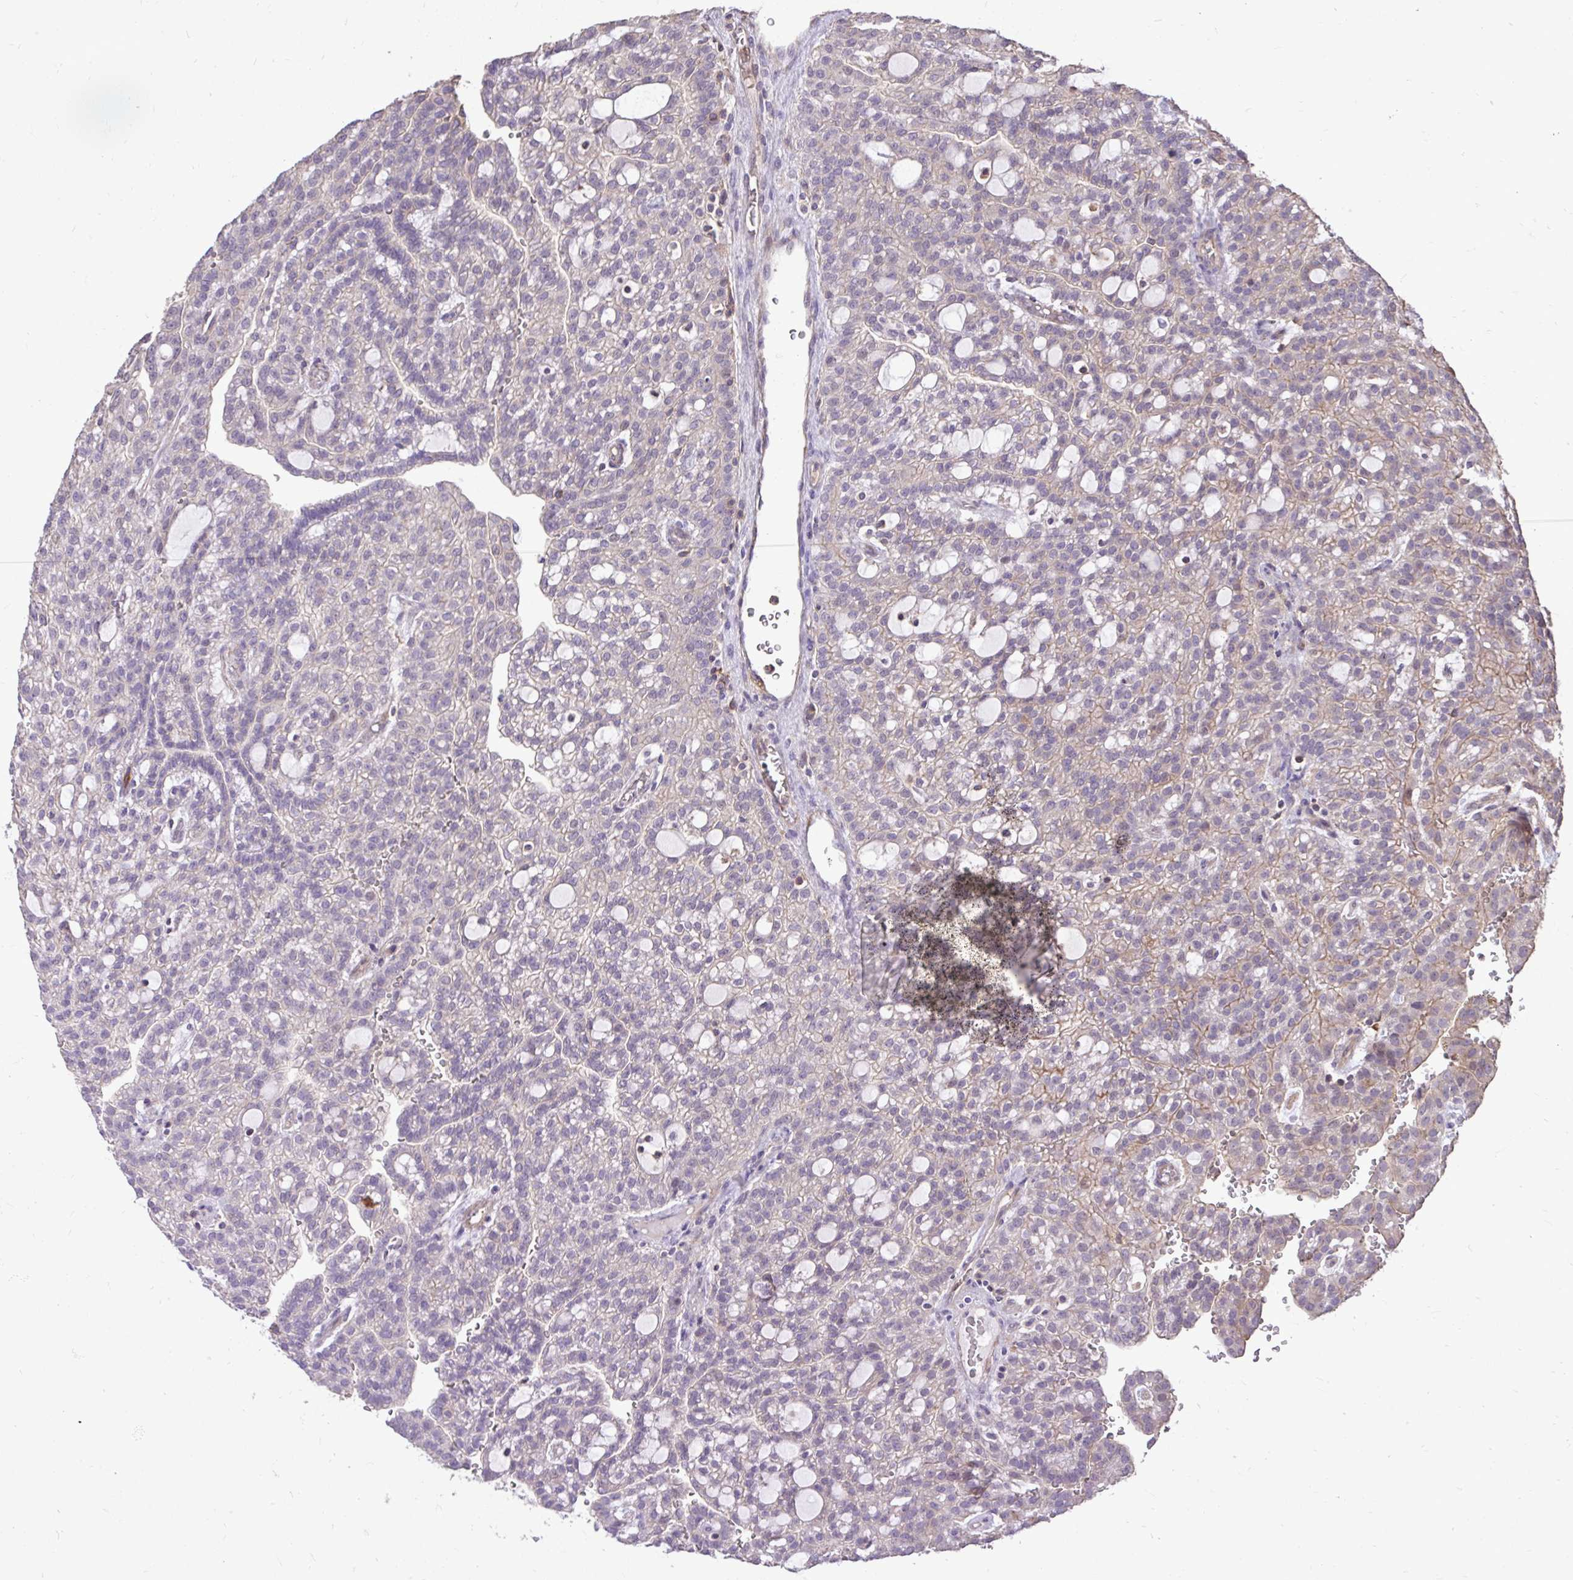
{"staining": {"intensity": "weak", "quantity": "<25%", "location": "cytoplasmic/membranous"}, "tissue": "renal cancer", "cell_type": "Tumor cells", "image_type": "cancer", "snomed": [{"axis": "morphology", "description": "Adenocarcinoma, NOS"}, {"axis": "topography", "description": "Kidney"}], "caption": "This image is of renal cancer stained with immunohistochemistry to label a protein in brown with the nuclei are counter-stained blue. There is no staining in tumor cells.", "gene": "IGFL2", "patient": {"sex": "male", "age": 63}}